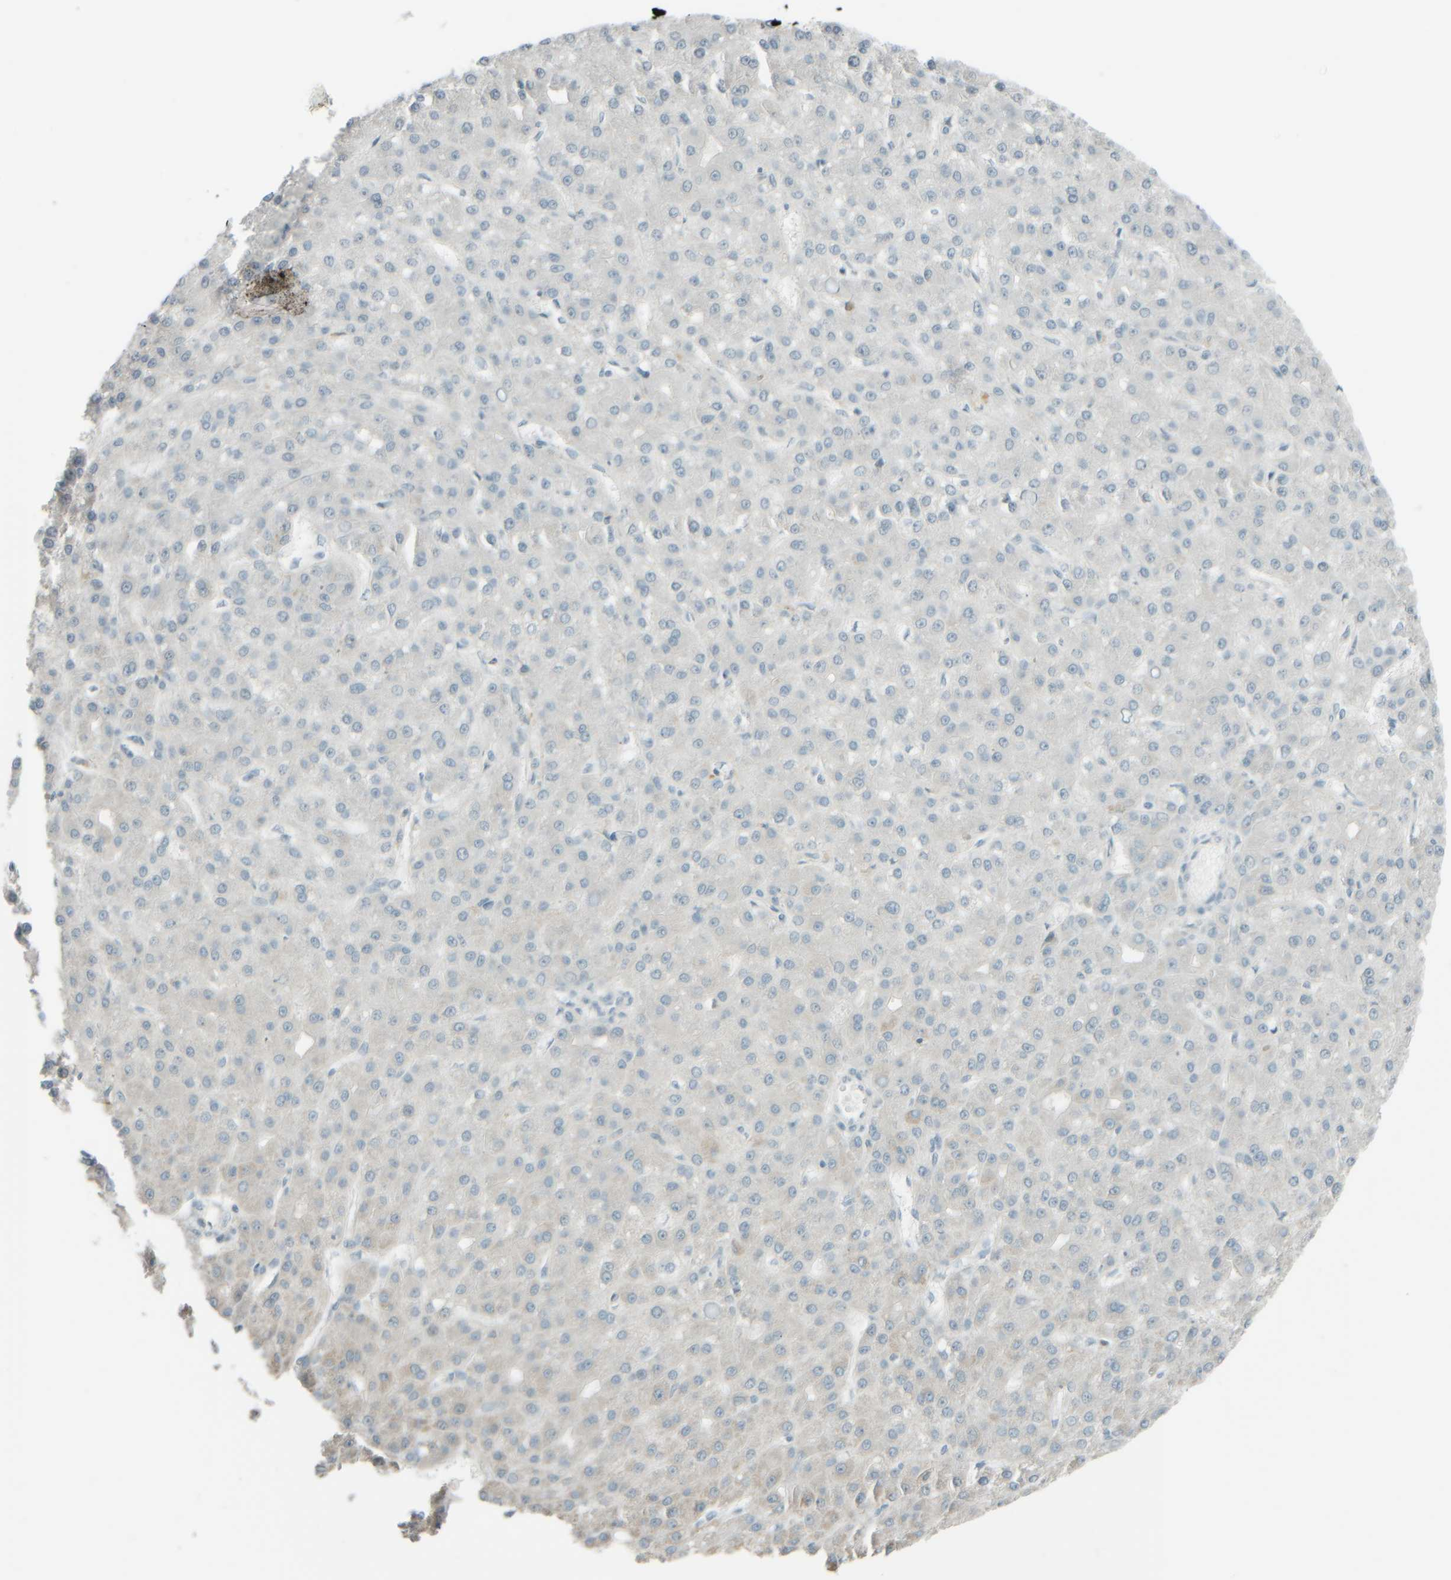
{"staining": {"intensity": "negative", "quantity": "none", "location": "none"}, "tissue": "liver cancer", "cell_type": "Tumor cells", "image_type": "cancer", "snomed": [{"axis": "morphology", "description": "Carcinoma, Hepatocellular, NOS"}, {"axis": "topography", "description": "Liver"}], "caption": "Liver cancer was stained to show a protein in brown. There is no significant positivity in tumor cells. Nuclei are stained in blue.", "gene": "PTGES3L-AARSD1", "patient": {"sex": "male", "age": 67}}